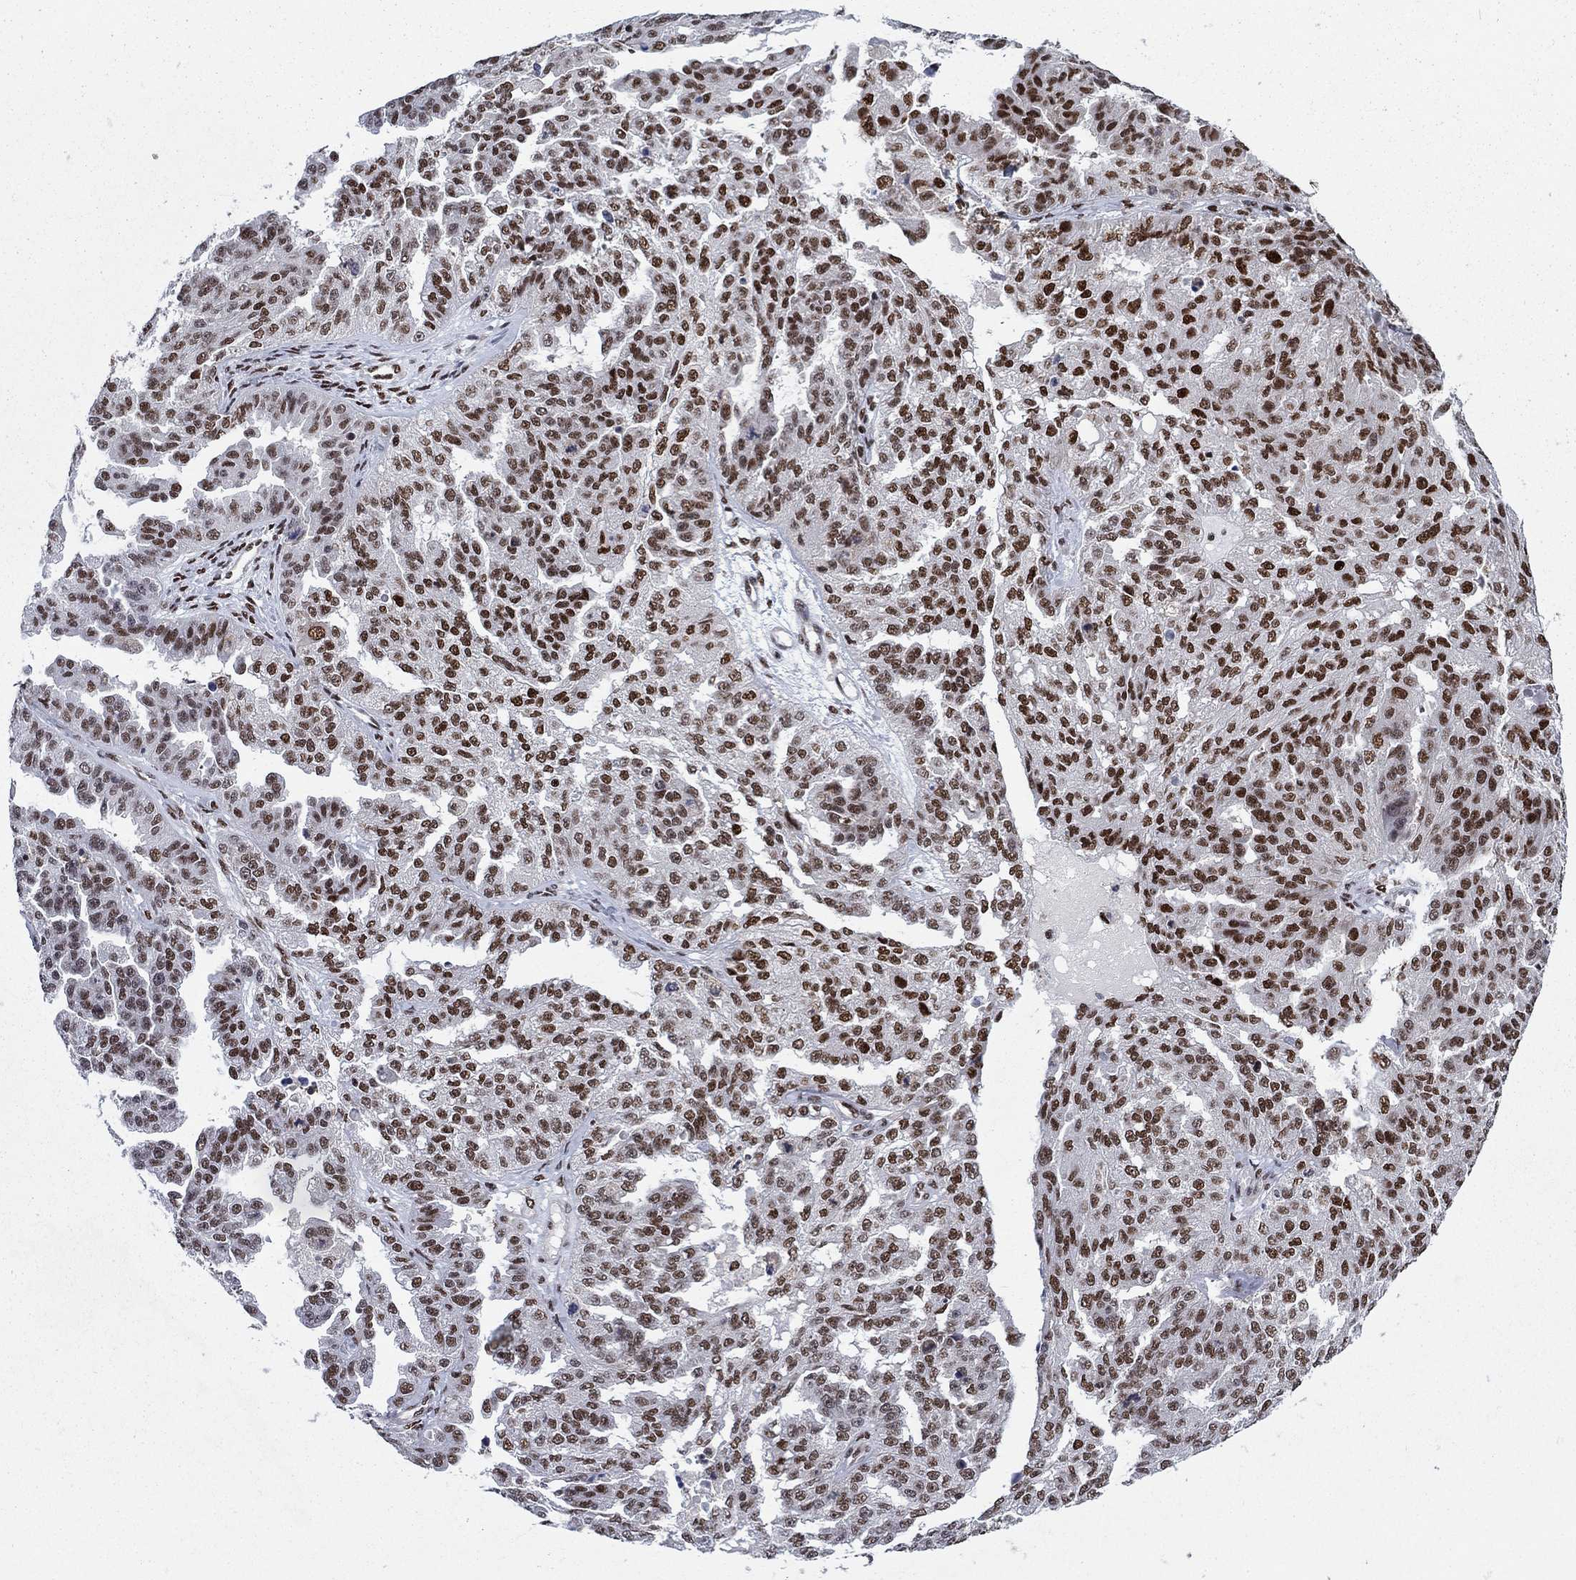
{"staining": {"intensity": "strong", "quantity": "25%-75%", "location": "nuclear"}, "tissue": "ovarian cancer", "cell_type": "Tumor cells", "image_type": "cancer", "snomed": [{"axis": "morphology", "description": "Cystadenocarcinoma, serous, NOS"}, {"axis": "topography", "description": "Ovary"}], "caption": "Ovarian serous cystadenocarcinoma was stained to show a protein in brown. There is high levels of strong nuclear expression in about 25%-75% of tumor cells.", "gene": "RPRD1B", "patient": {"sex": "female", "age": 58}}